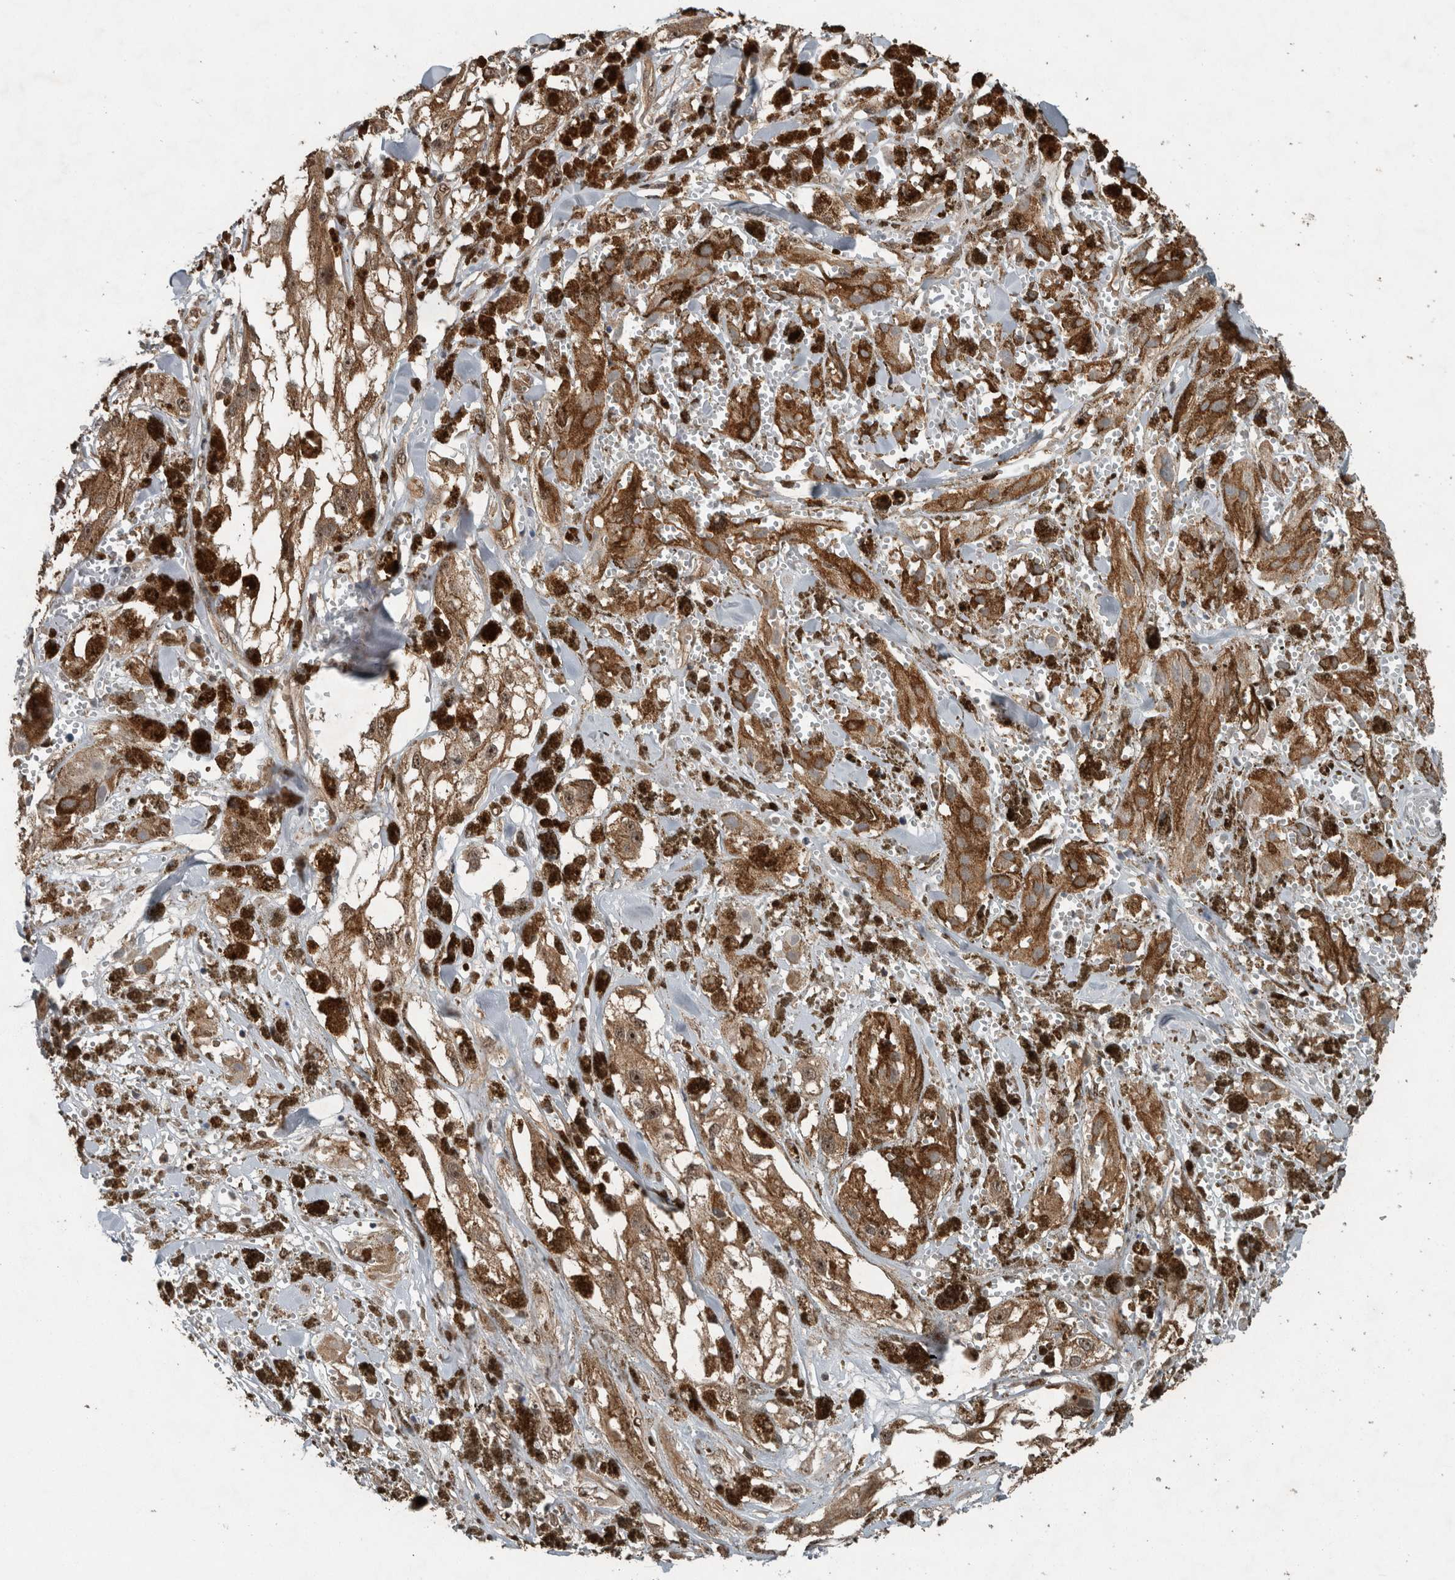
{"staining": {"intensity": "weak", "quantity": ">75%", "location": "cytoplasmic/membranous,nuclear"}, "tissue": "melanoma", "cell_type": "Tumor cells", "image_type": "cancer", "snomed": [{"axis": "morphology", "description": "Malignant melanoma, NOS"}, {"axis": "topography", "description": "Skin"}], "caption": "This photomicrograph shows immunohistochemistry staining of human malignant melanoma, with low weak cytoplasmic/membranous and nuclear staining in about >75% of tumor cells.", "gene": "MYO1E", "patient": {"sex": "male", "age": 88}}